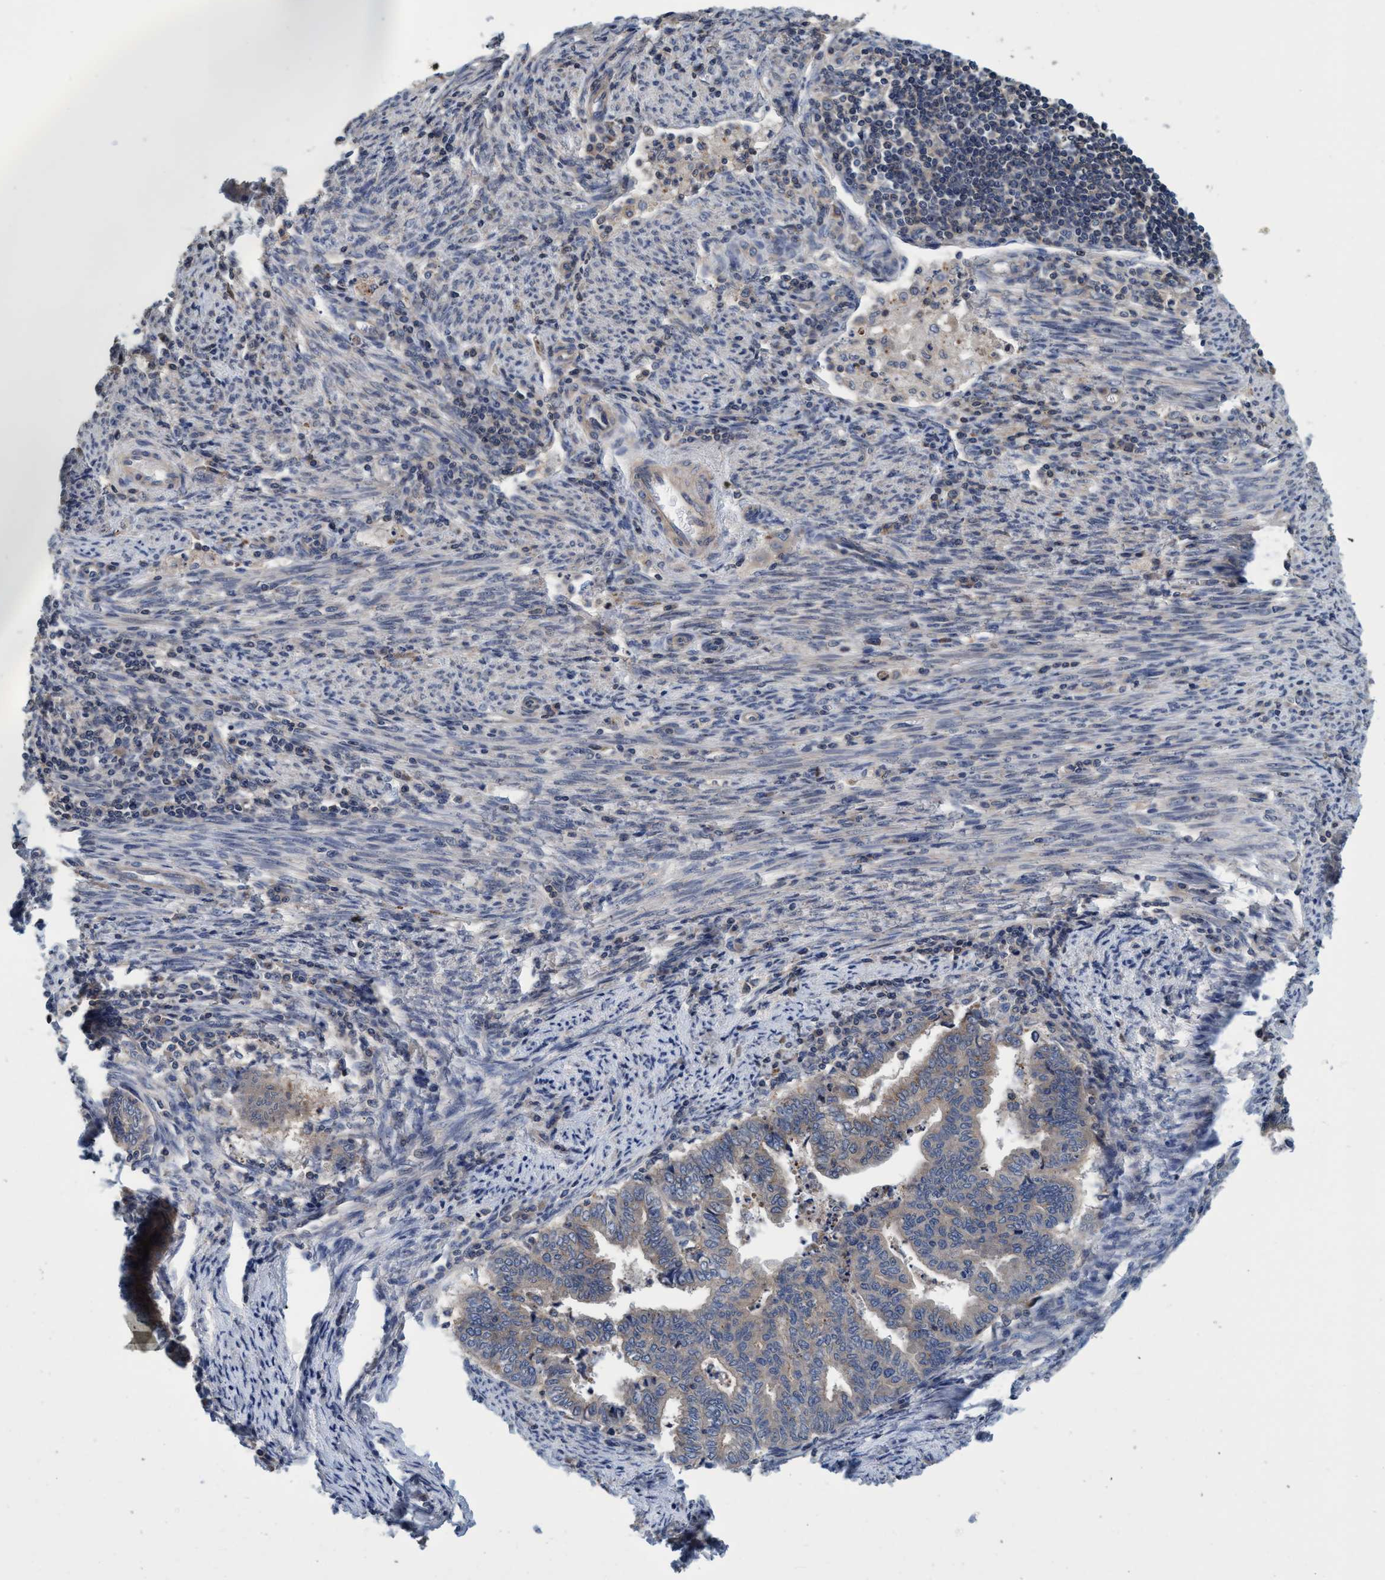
{"staining": {"intensity": "negative", "quantity": "none", "location": "none"}, "tissue": "endometrial cancer", "cell_type": "Tumor cells", "image_type": "cancer", "snomed": [{"axis": "morphology", "description": "Polyp, NOS"}, {"axis": "morphology", "description": "Adenocarcinoma, NOS"}, {"axis": "morphology", "description": "Adenoma, NOS"}, {"axis": "topography", "description": "Endometrium"}], "caption": "Immunohistochemistry photomicrograph of human endometrial cancer (adenoma) stained for a protein (brown), which demonstrates no staining in tumor cells.", "gene": "CALCOCO2", "patient": {"sex": "female", "age": 79}}